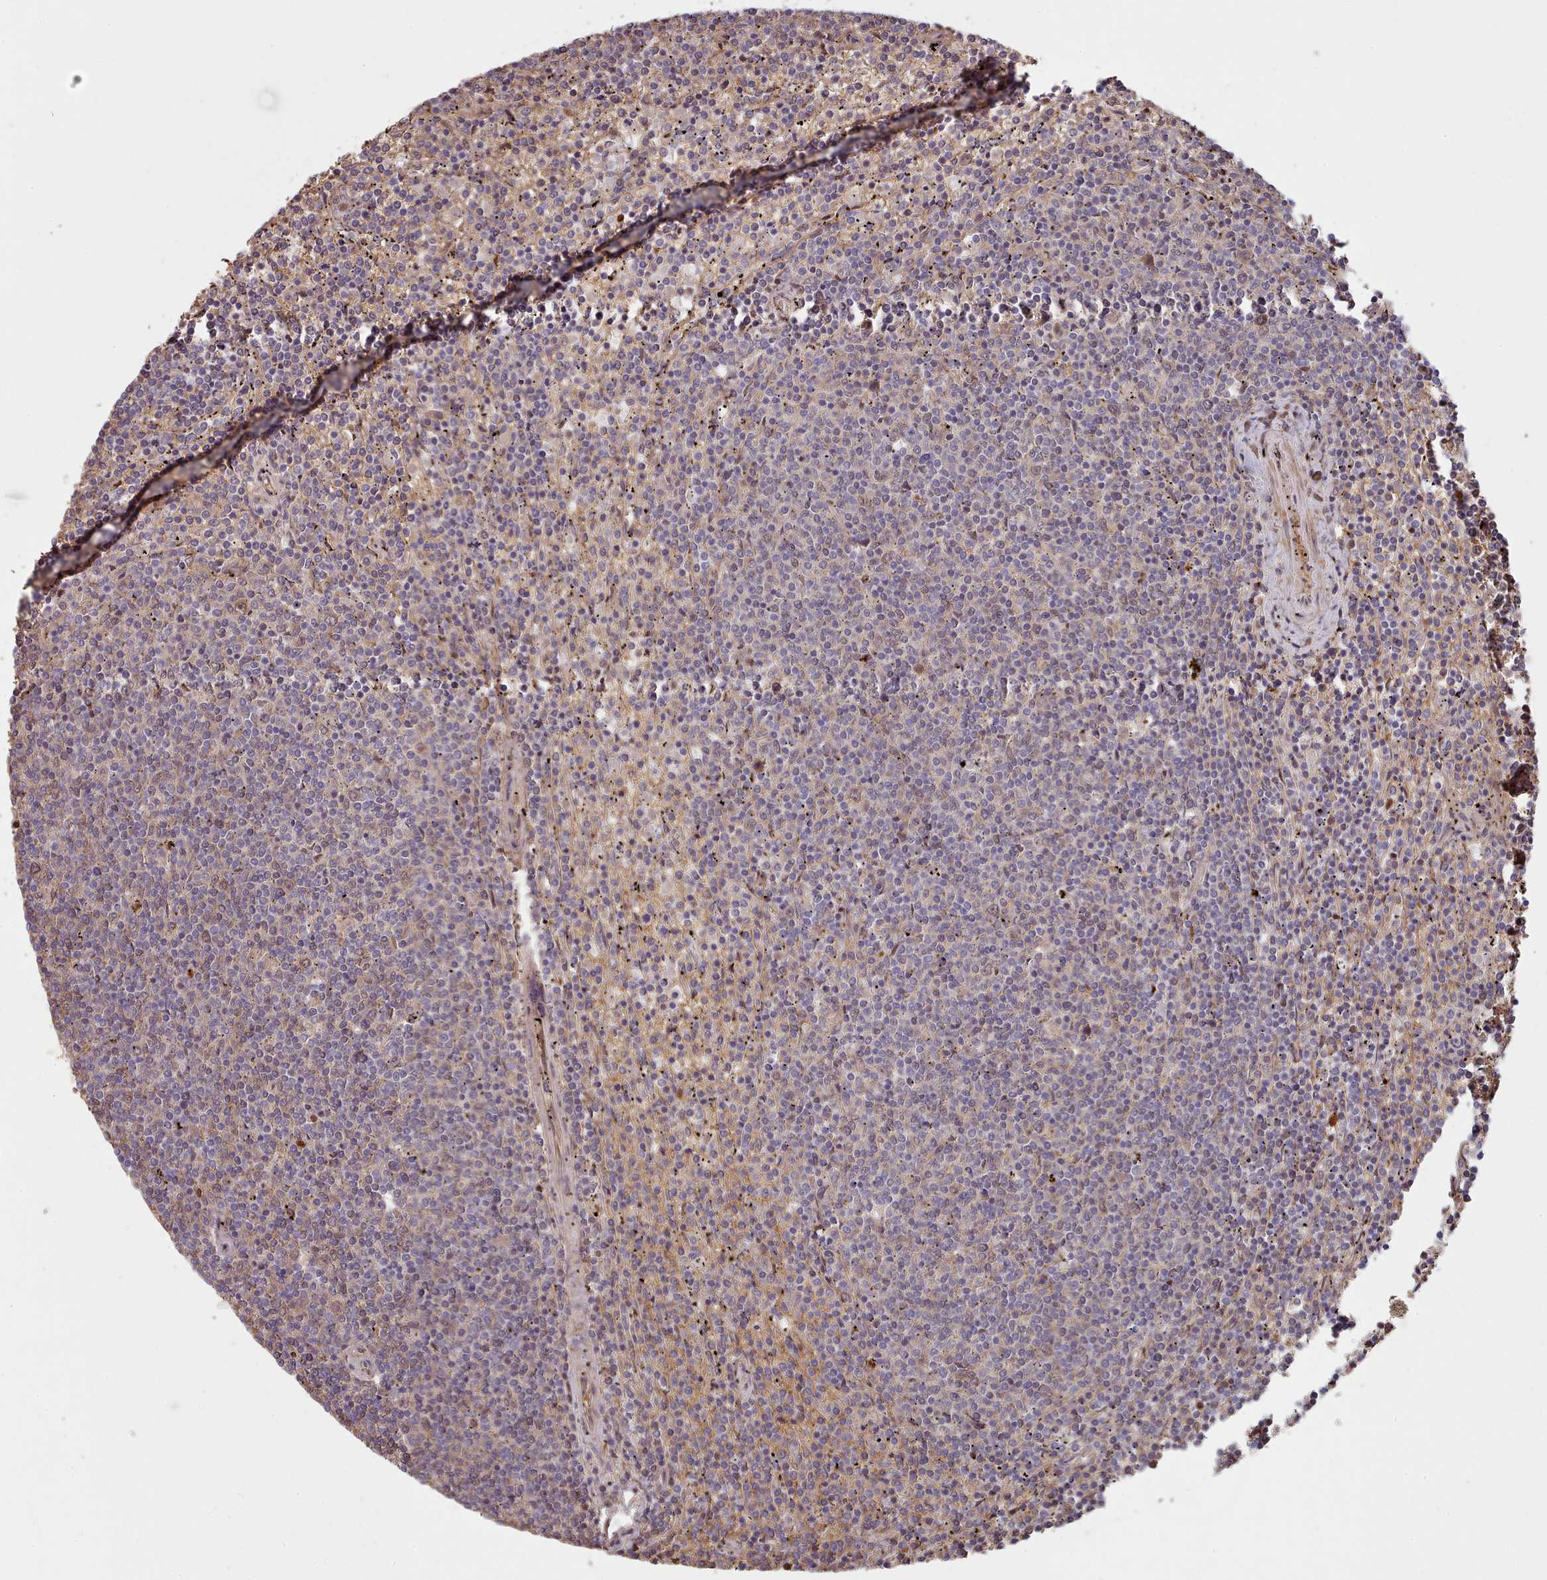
{"staining": {"intensity": "moderate", "quantity": "<25%", "location": "cytoplasmic/membranous,nuclear"}, "tissue": "lymphoma", "cell_type": "Tumor cells", "image_type": "cancer", "snomed": [{"axis": "morphology", "description": "Malignant lymphoma, non-Hodgkin's type, Low grade"}, {"axis": "topography", "description": "Spleen"}], "caption": "Immunohistochemistry of malignant lymphoma, non-Hodgkin's type (low-grade) demonstrates low levels of moderate cytoplasmic/membranous and nuclear staining in approximately <25% of tumor cells.", "gene": "CLNS1A", "patient": {"sex": "female", "age": 50}}